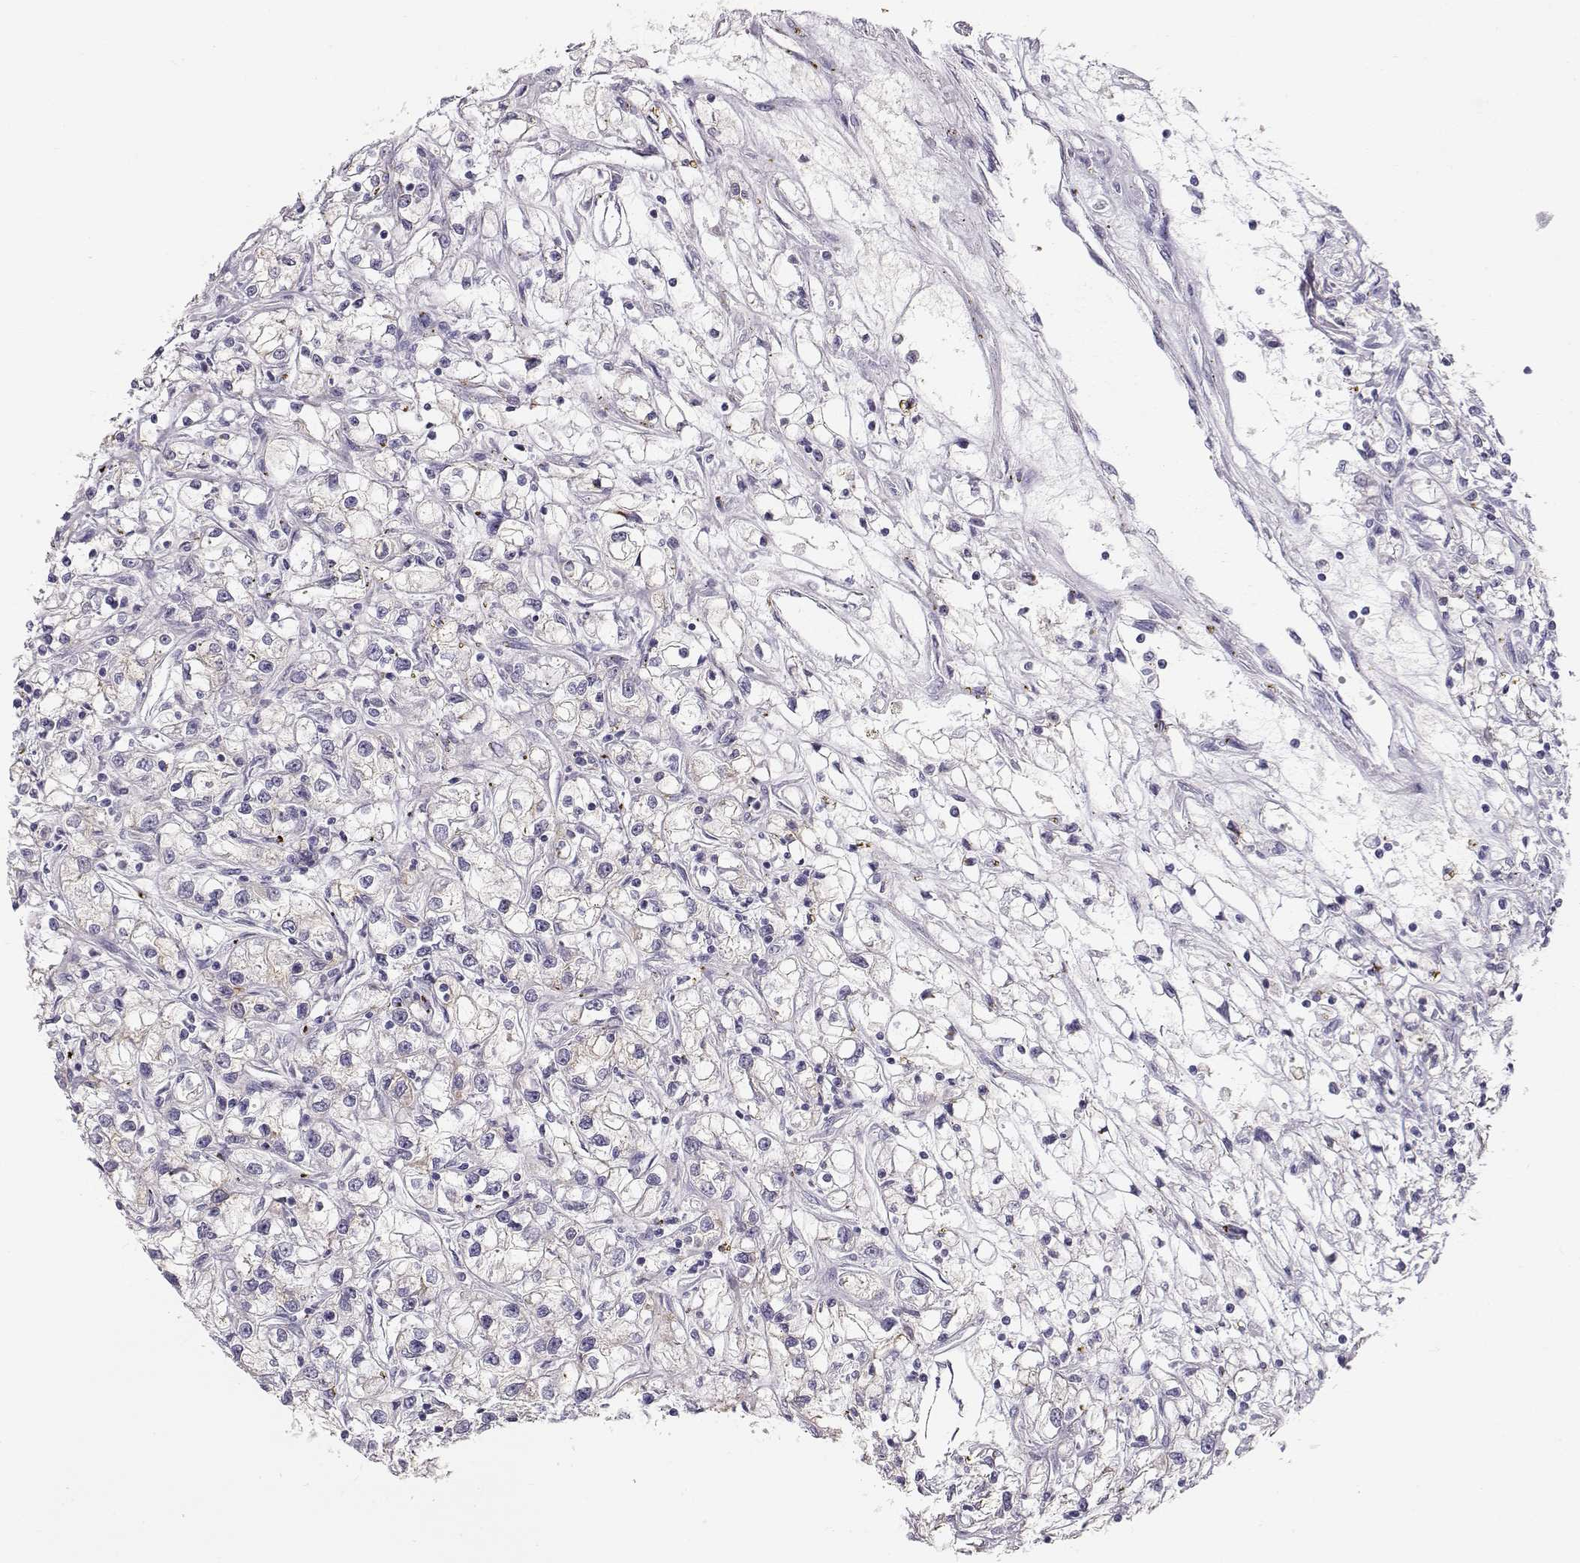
{"staining": {"intensity": "negative", "quantity": "none", "location": "none"}, "tissue": "renal cancer", "cell_type": "Tumor cells", "image_type": "cancer", "snomed": [{"axis": "morphology", "description": "Adenocarcinoma, NOS"}, {"axis": "topography", "description": "Kidney"}], "caption": "The histopathology image demonstrates no staining of tumor cells in adenocarcinoma (renal).", "gene": "TTC26", "patient": {"sex": "female", "age": 59}}